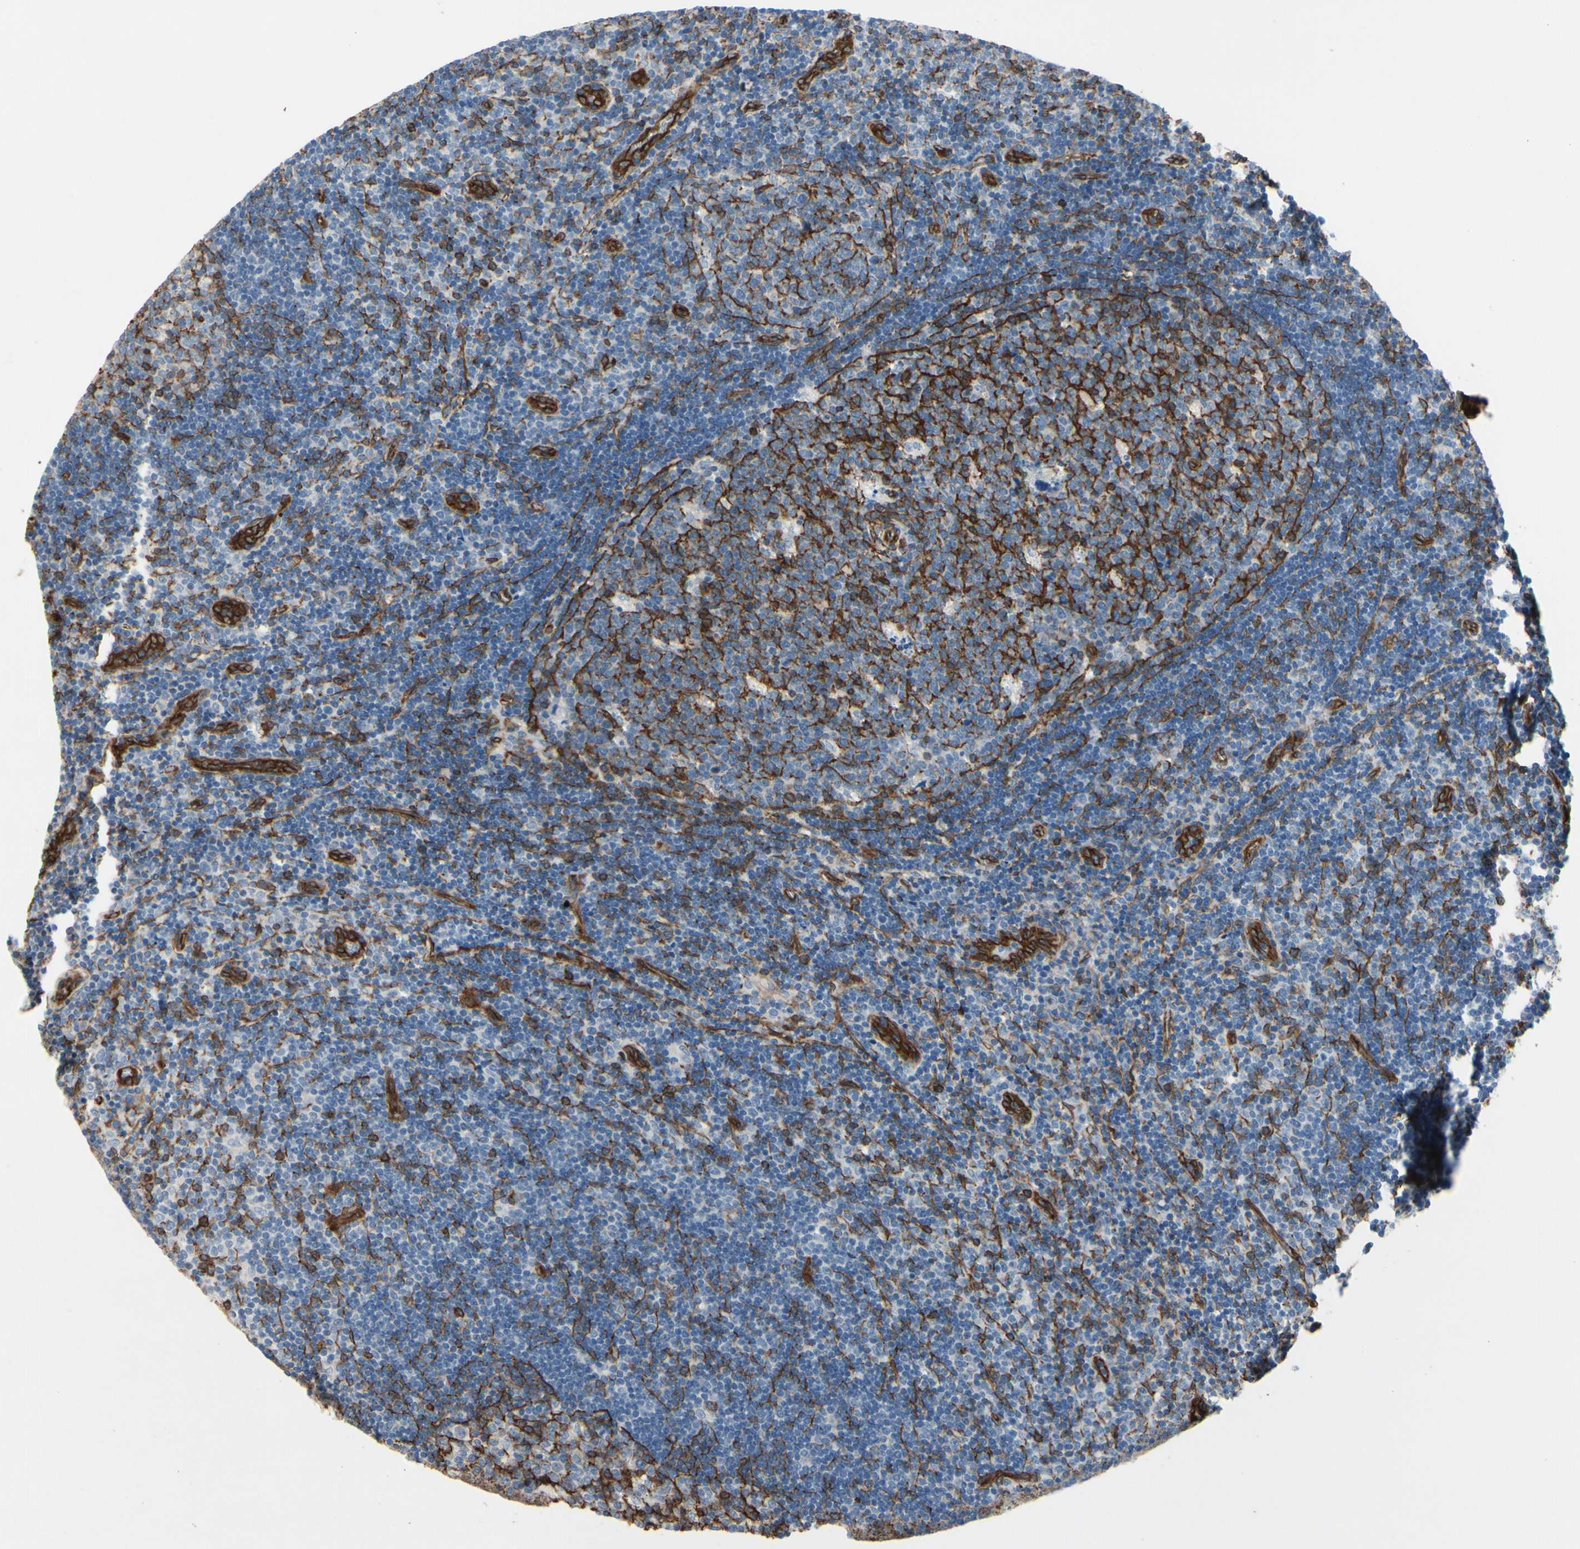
{"staining": {"intensity": "negative", "quantity": "none", "location": "none"}, "tissue": "lymph node", "cell_type": "Germinal center cells", "image_type": "normal", "snomed": [{"axis": "morphology", "description": "Normal tissue, NOS"}, {"axis": "topography", "description": "Lymph node"}, {"axis": "topography", "description": "Salivary gland"}], "caption": "A high-resolution photomicrograph shows IHC staining of normal lymph node, which shows no significant staining in germinal center cells.", "gene": "CTTNBP2", "patient": {"sex": "male", "age": 8}}